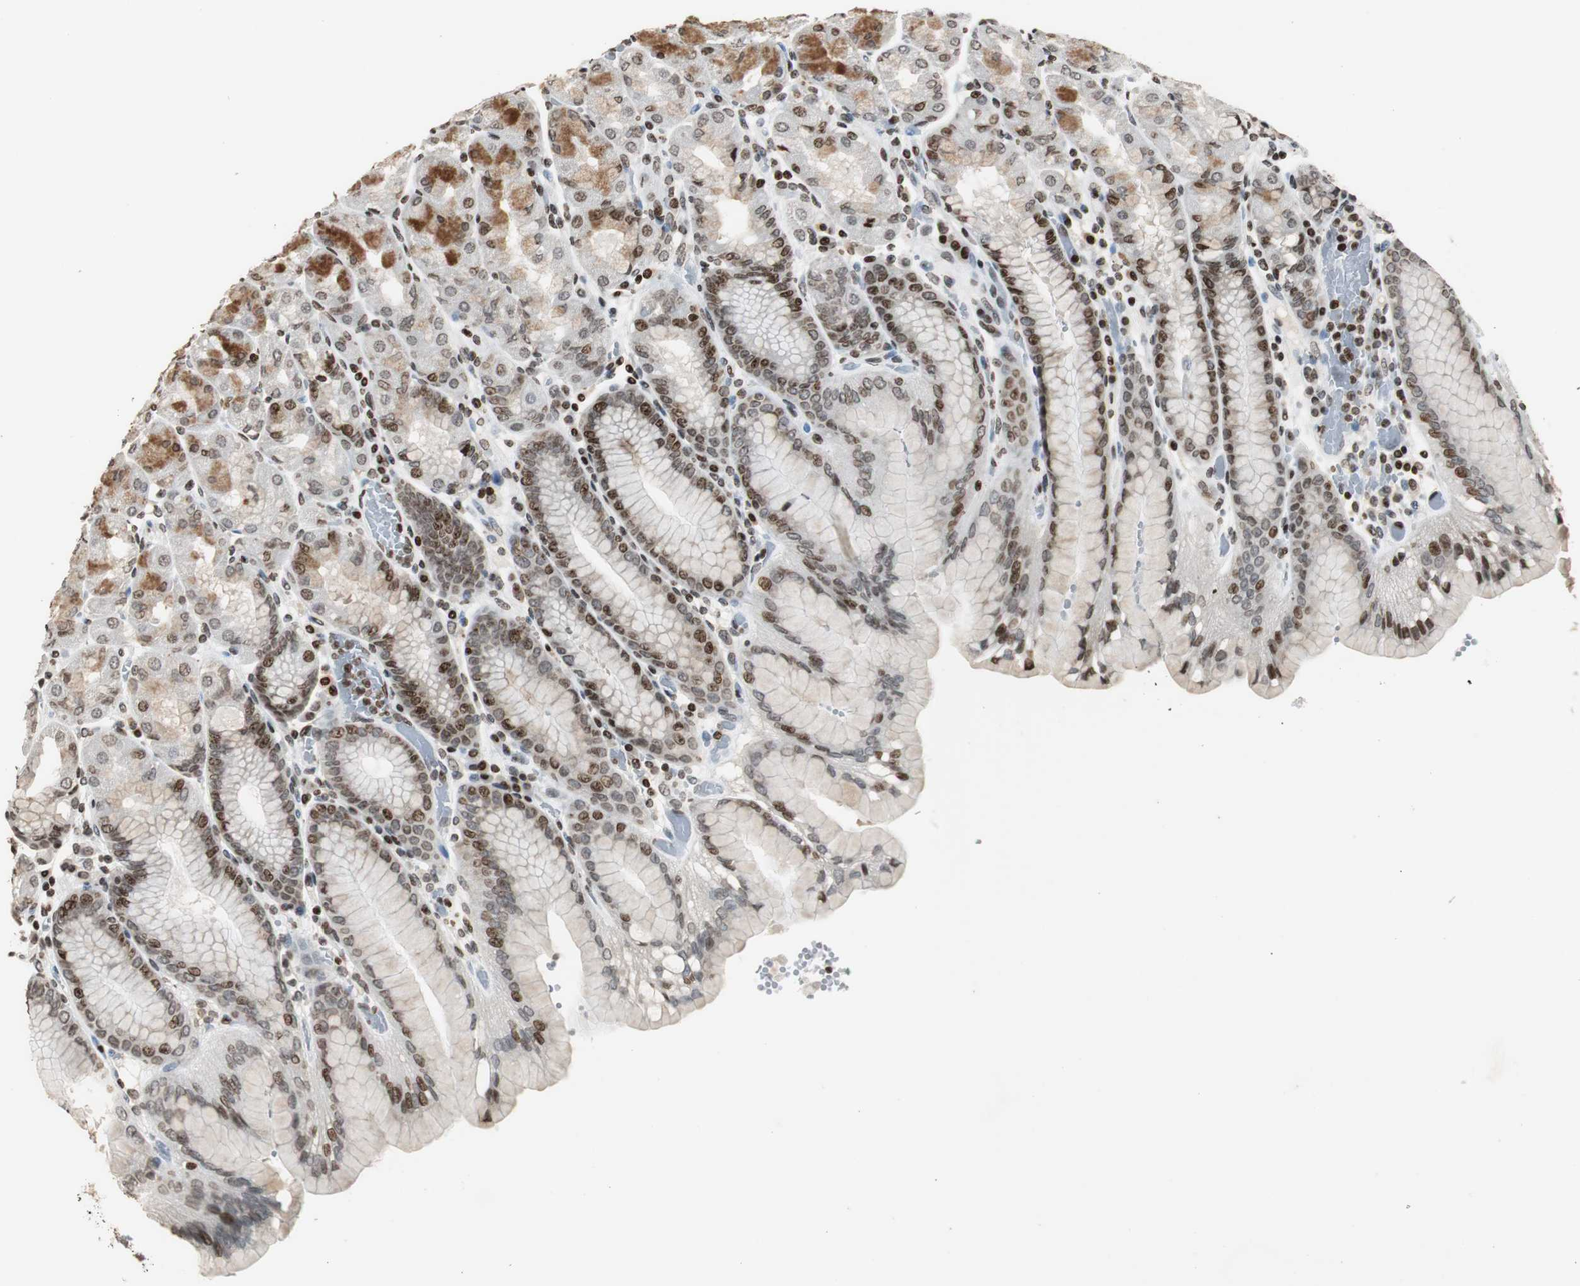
{"staining": {"intensity": "strong", "quantity": ">75%", "location": "cytoplasmic/membranous,nuclear"}, "tissue": "stomach", "cell_type": "Glandular cells", "image_type": "normal", "snomed": [{"axis": "morphology", "description": "Normal tissue, NOS"}, {"axis": "topography", "description": "Stomach, upper"}, {"axis": "topography", "description": "Stomach"}], "caption": "This is an image of immunohistochemistry (IHC) staining of unremarkable stomach, which shows strong positivity in the cytoplasmic/membranous,nuclear of glandular cells.", "gene": "PAXIP1", "patient": {"sex": "male", "age": 76}}